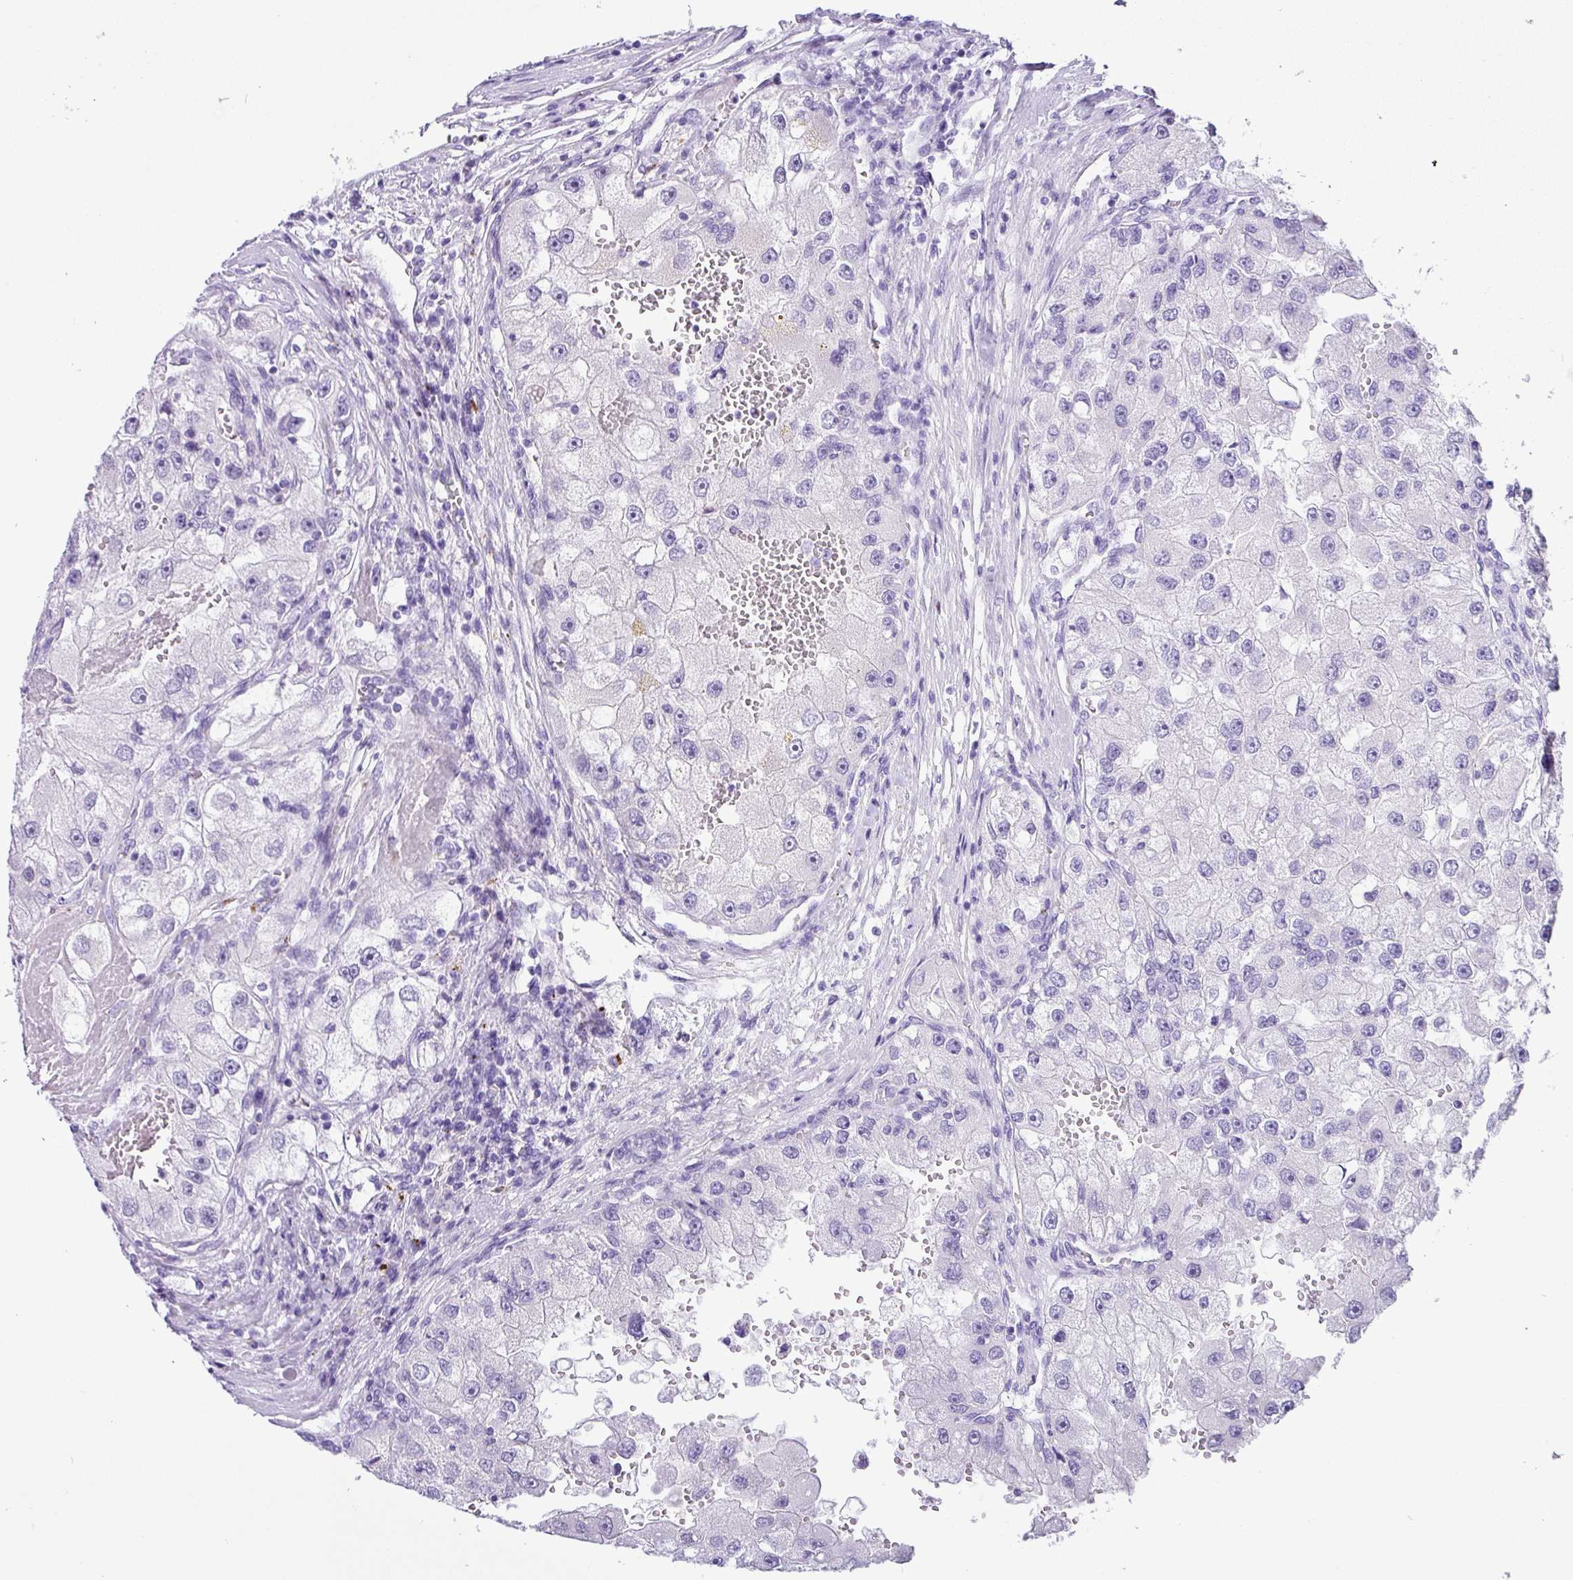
{"staining": {"intensity": "negative", "quantity": "none", "location": "none"}, "tissue": "renal cancer", "cell_type": "Tumor cells", "image_type": "cancer", "snomed": [{"axis": "morphology", "description": "Adenocarcinoma, NOS"}, {"axis": "topography", "description": "Kidney"}], "caption": "This is a image of immunohistochemistry (IHC) staining of renal adenocarcinoma, which shows no staining in tumor cells.", "gene": "ZG16", "patient": {"sex": "male", "age": 63}}